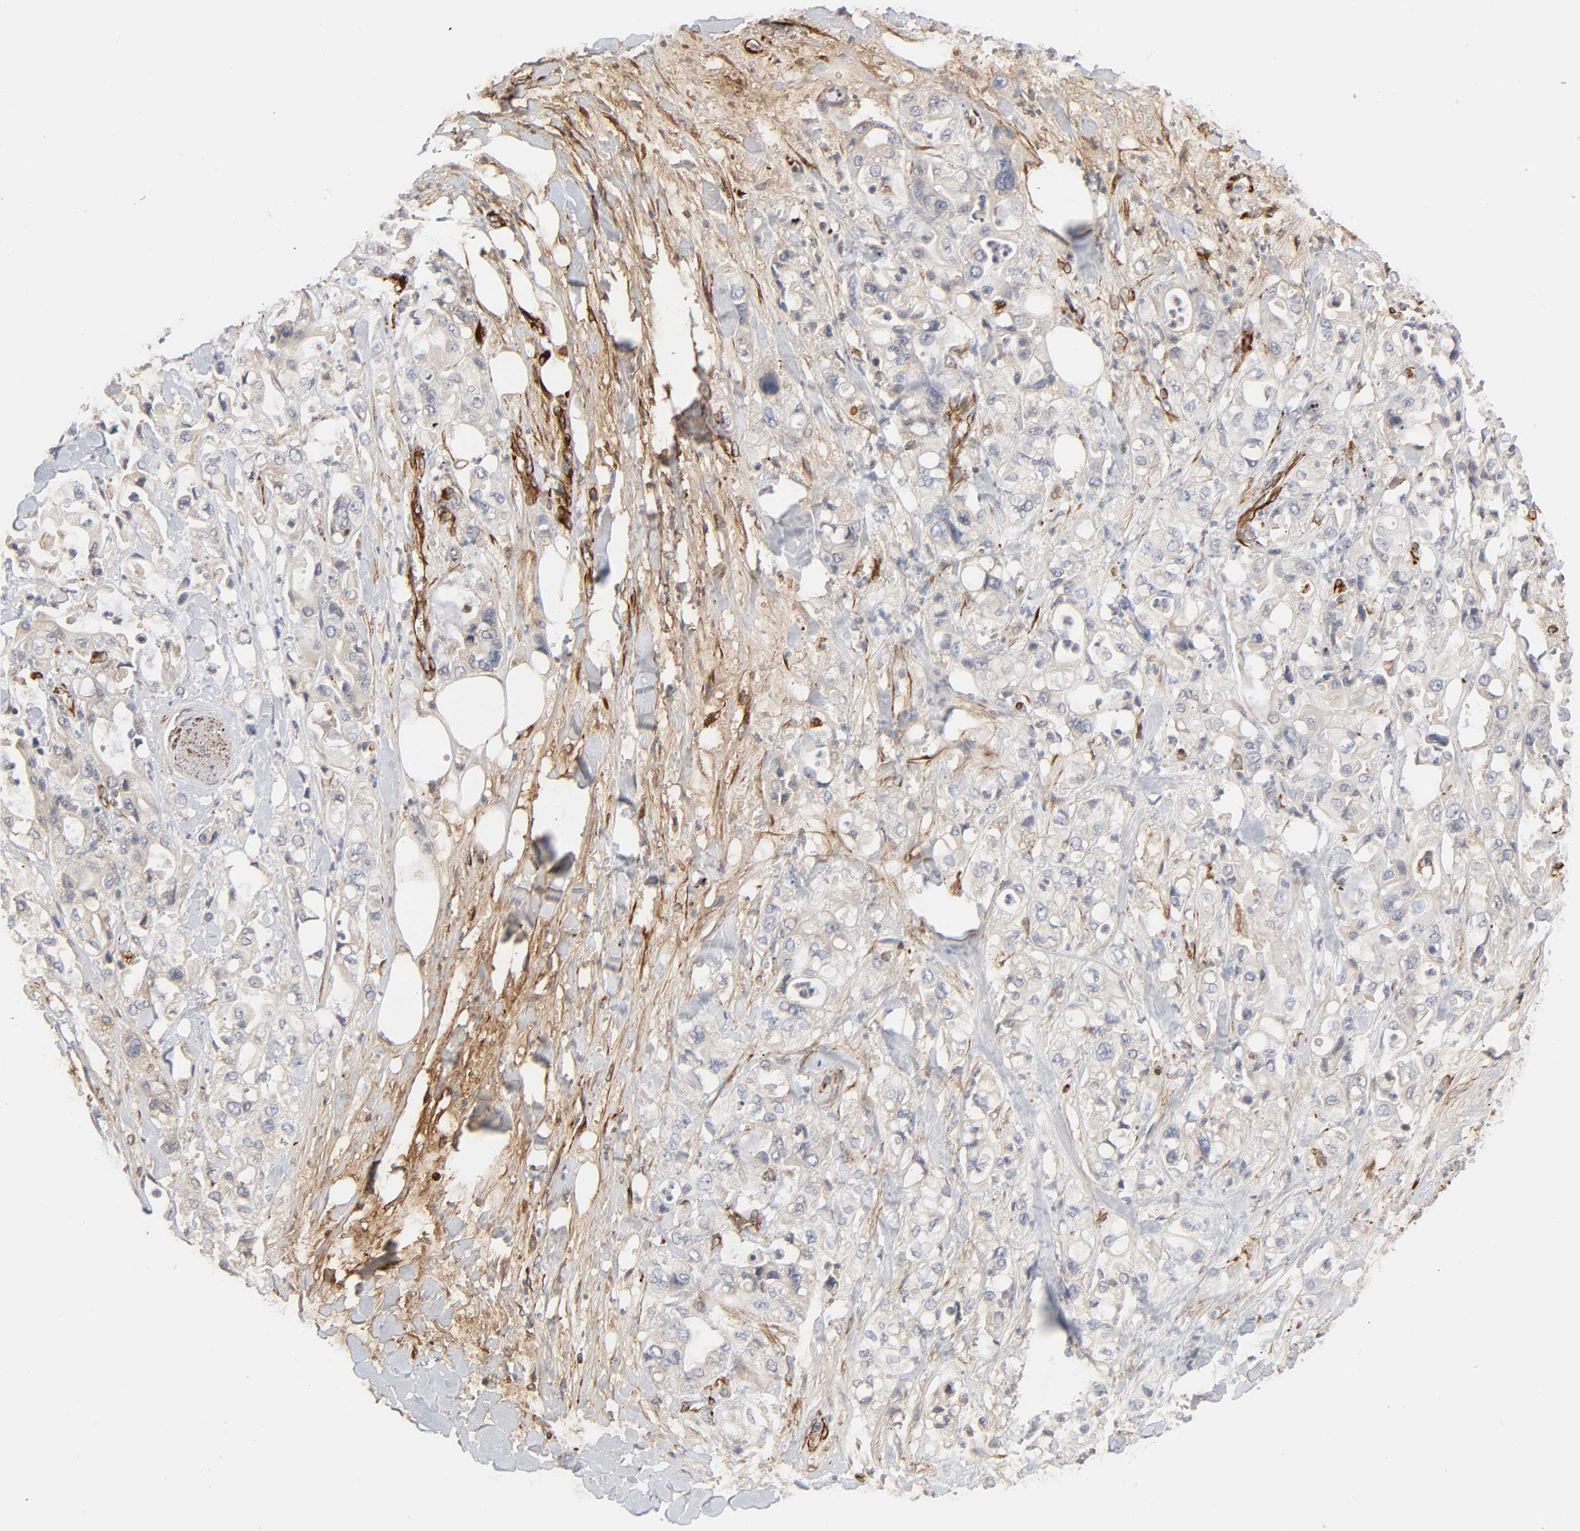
{"staining": {"intensity": "weak", "quantity": ">75%", "location": "cytoplasmic/membranous"}, "tissue": "pancreatic cancer", "cell_type": "Tumor cells", "image_type": "cancer", "snomed": [{"axis": "morphology", "description": "Adenocarcinoma, NOS"}, {"axis": "topography", "description": "Pancreas"}], "caption": "Immunohistochemistry histopathology image of human adenocarcinoma (pancreatic) stained for a protein (brown), which displays low levels of weak cytoplasmic/membranous expression in about >75% of tumor cells.", "gene": "FAM118A", "patient": {"sex": "male", "age": 70}}